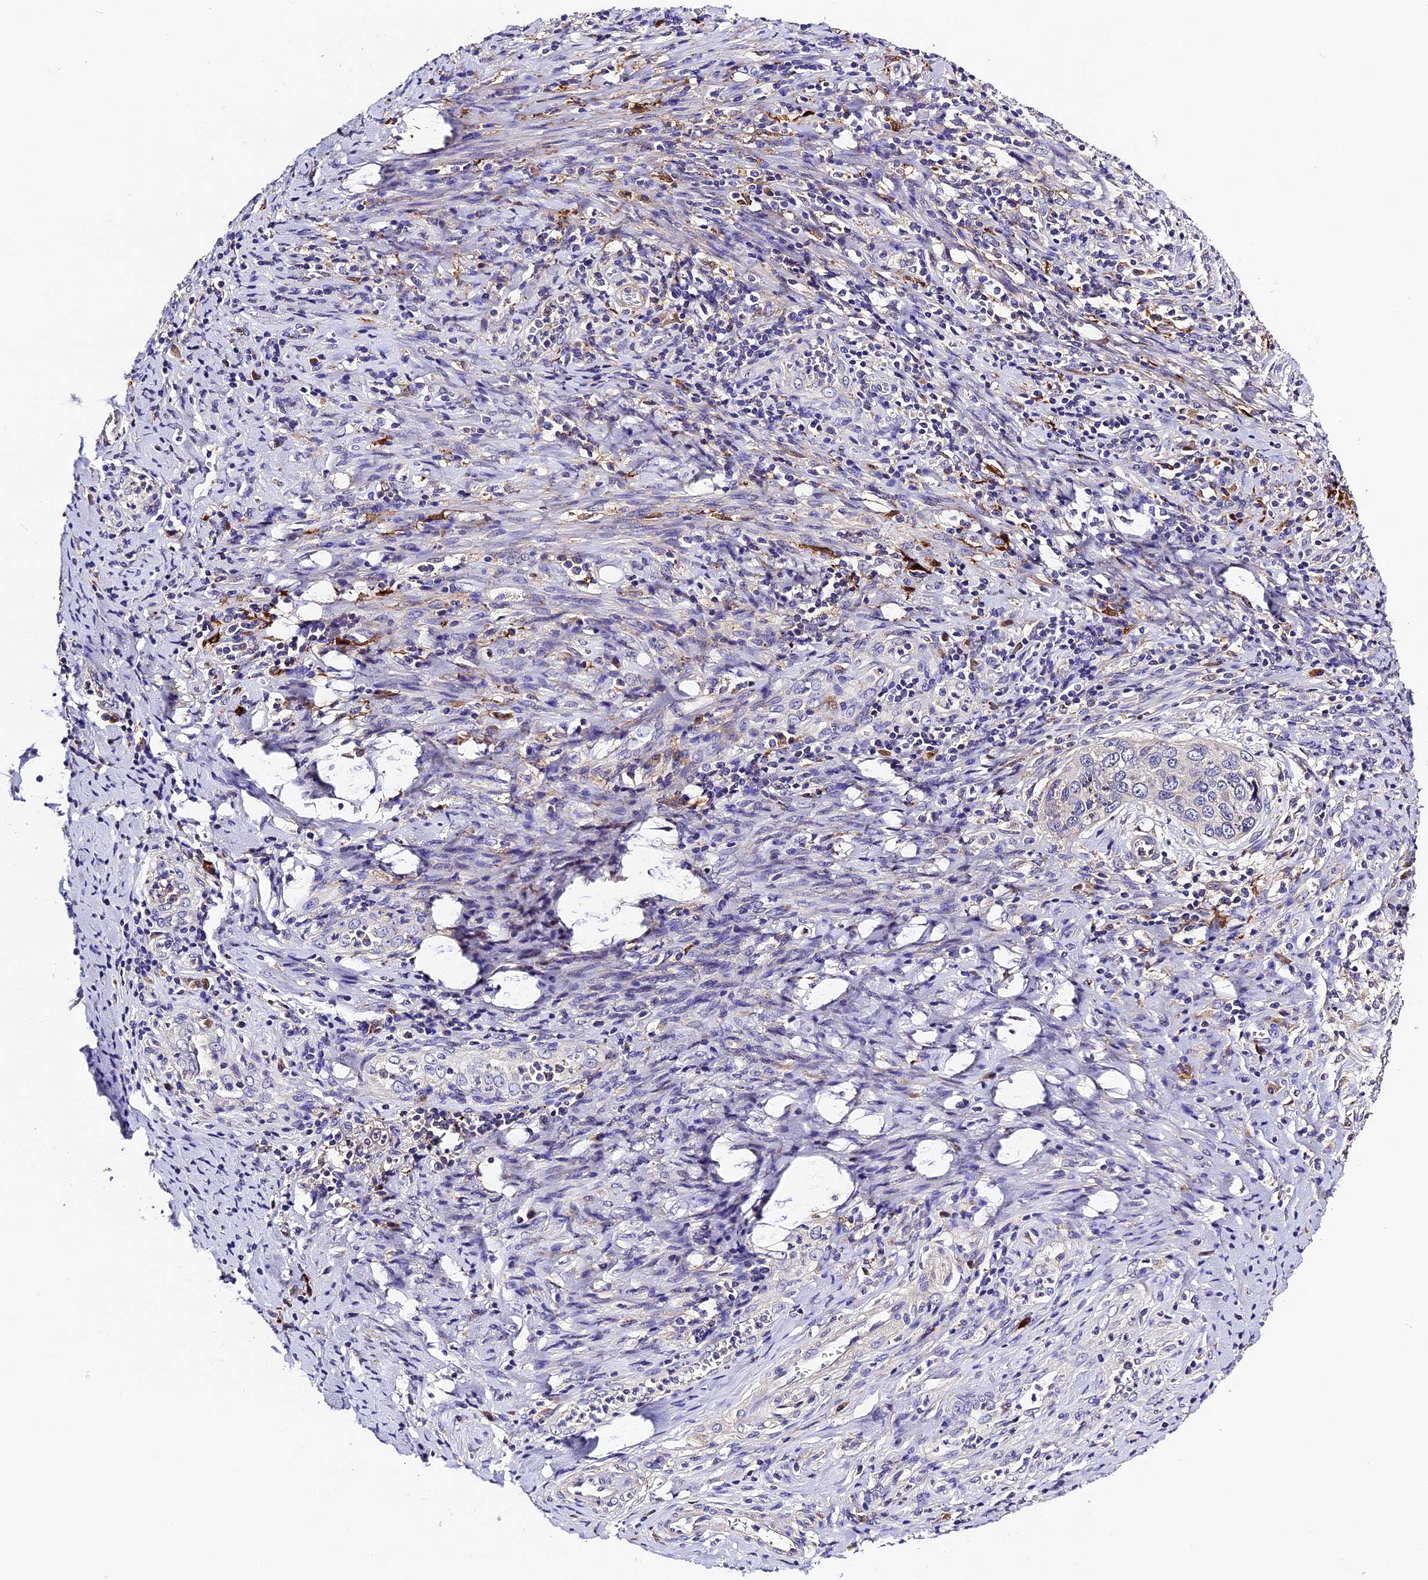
{"staining": {"intensity": "negative", "quantity": "none", "location": "none"}, "tissue": "cervical cancer", "cell_type": "Tumor cells", "image_type": "cancer", "snomed": [{"axis": "morphology", "description": "Squamous cell carcinoma, NOS"}, {"axis": "topography", "description": "Cervix"}], "caption": "DAB immunohistochemical staining of human cervical cancer (squamous cell carcinoma) shows no significant staining in tumor cells.", "gene": "CILP2", "patient": {"sex": "female", "age": 53}}